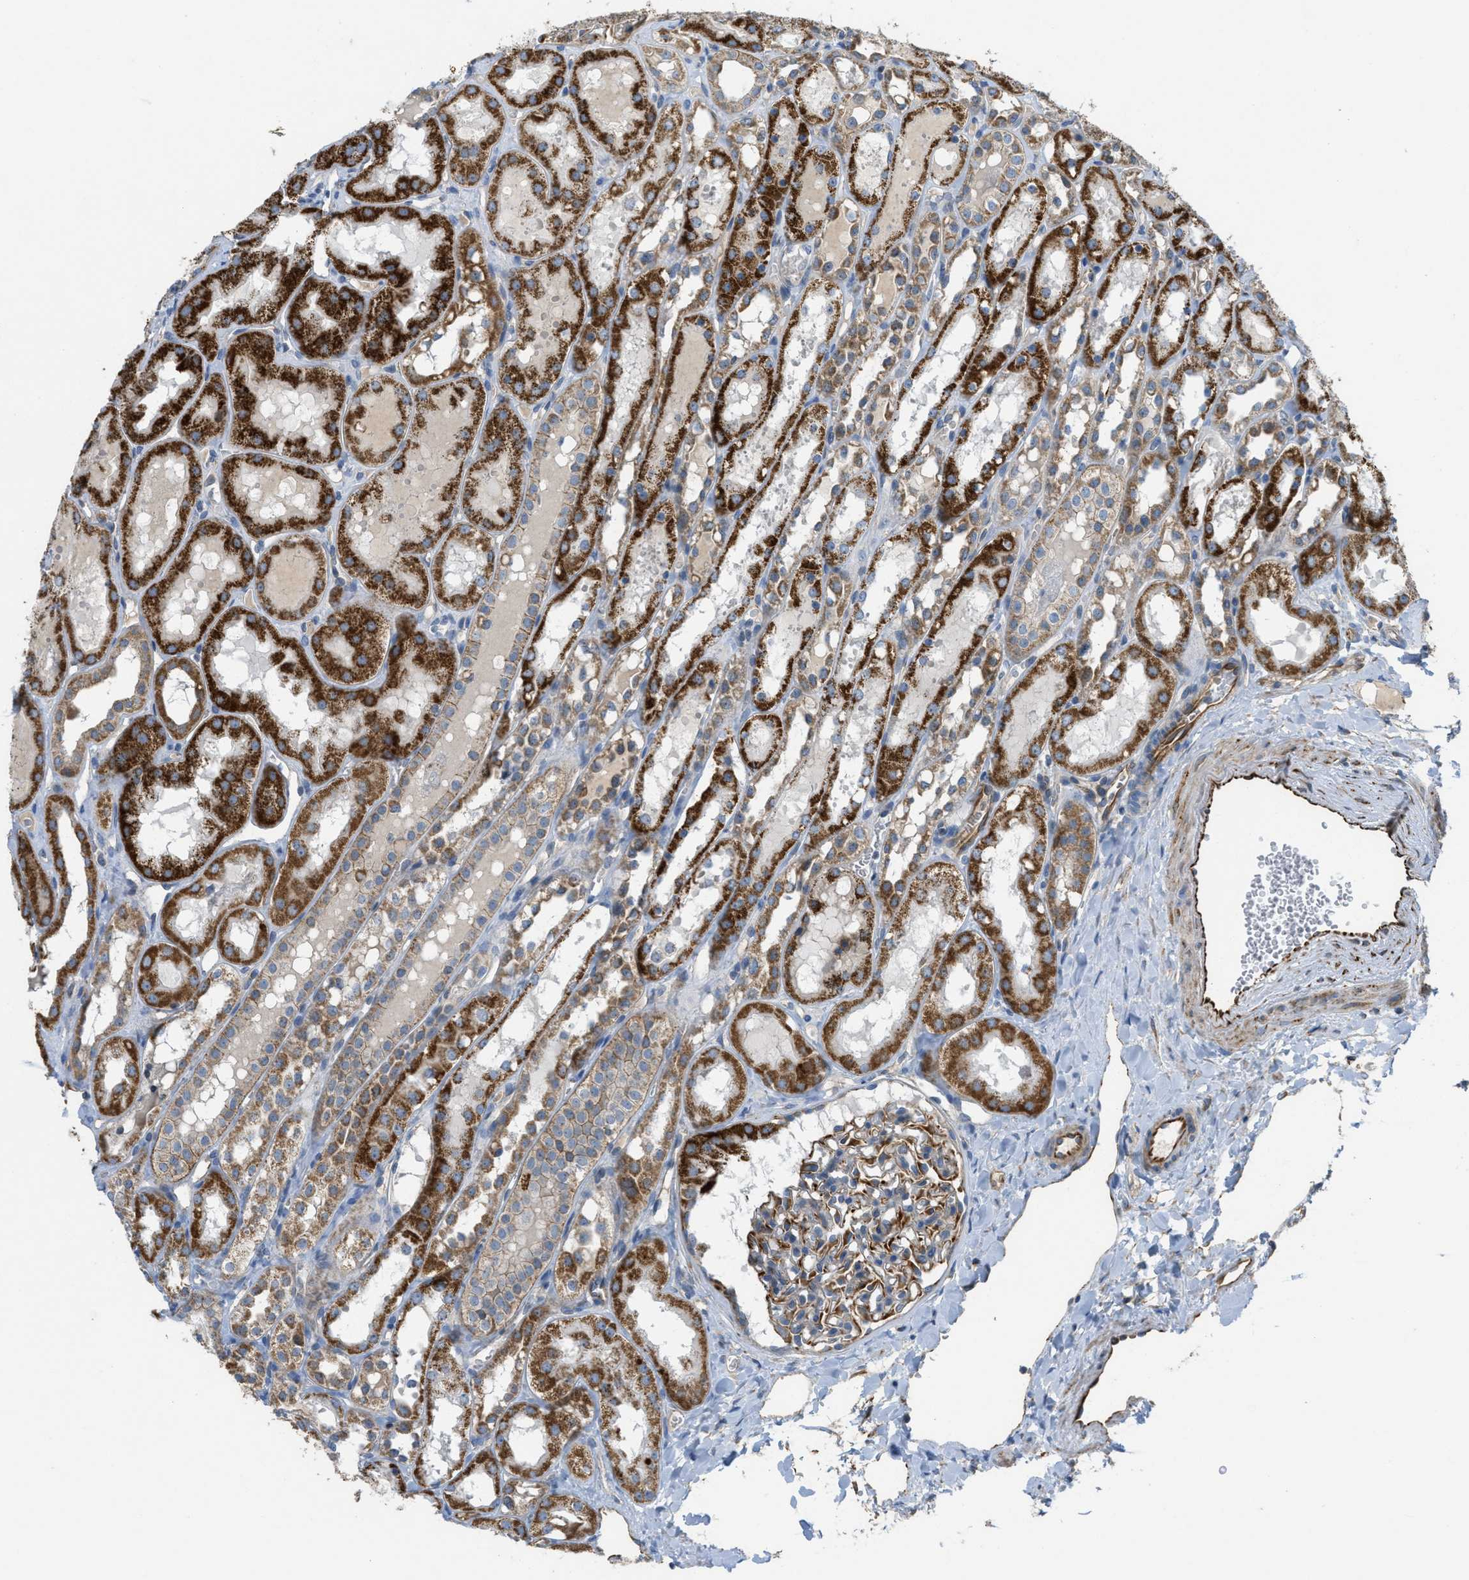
{"staining": {"intensity": "moderate", "quantity": "25%-75%", "location": "cytoplasmic/membranous"}, "tissue": "kidney", "cell_type": "Cells in glomeruli", "image_type": "normal", "snomed": [{"axis": "morphology", "description": "Normal tissue, NOS"}, {"axis": "topography", "description": "Kidney"}, {"axis": "topography", "description": "Urinary bladder"}], "caption": "Immunohistochemistry of unremarkable kidney displays medium levels of moderate cytoplasmic/membranous expression in about 25%-75% of cells in glomeruli. (DAB = brown stain, brightfield microscopy at high magnification).", "gene": "BTN3A1", "patient": {"sex": "male", "age": 16}}